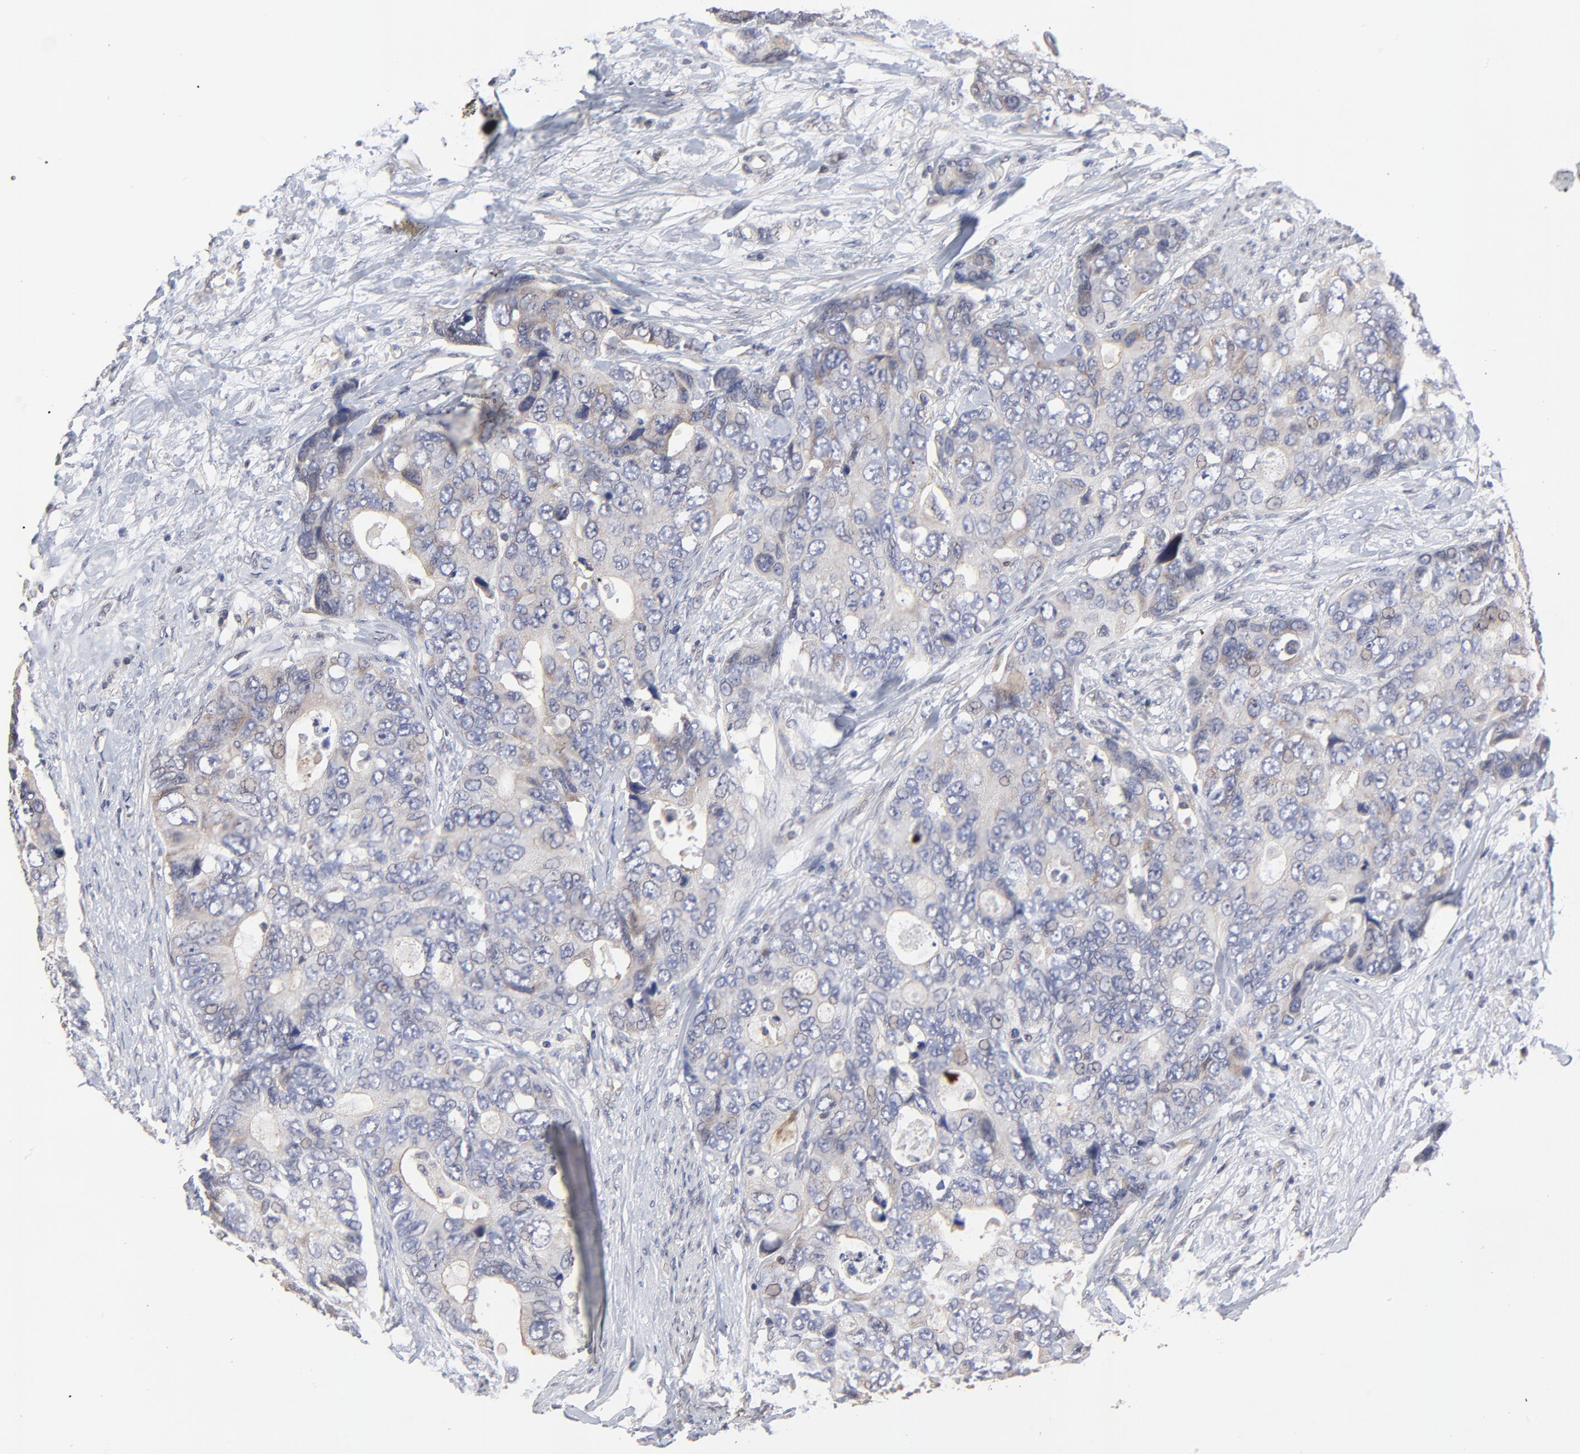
{"staining": {"intensity": "weak", "quantity": ">75%", "location": "cytoplasmic/membranous"}, "tissue": "colorectal cancer", "cell_type": "Tumor cells", "image_type": "cancer", "snomed": [{"axis": "morphology", "description": "Adenocarcinoma, NOS"}, {"axis": "topography", "description": "Rectum"}], "caption": "Tumor cells exhibit low levels of weak cytoplasmic/membranous positivity in about >75% of cells in adenocarcinoma (colorectal).", "gene": "ZNF157", "patient": {"sex": "female", "age": 67}}